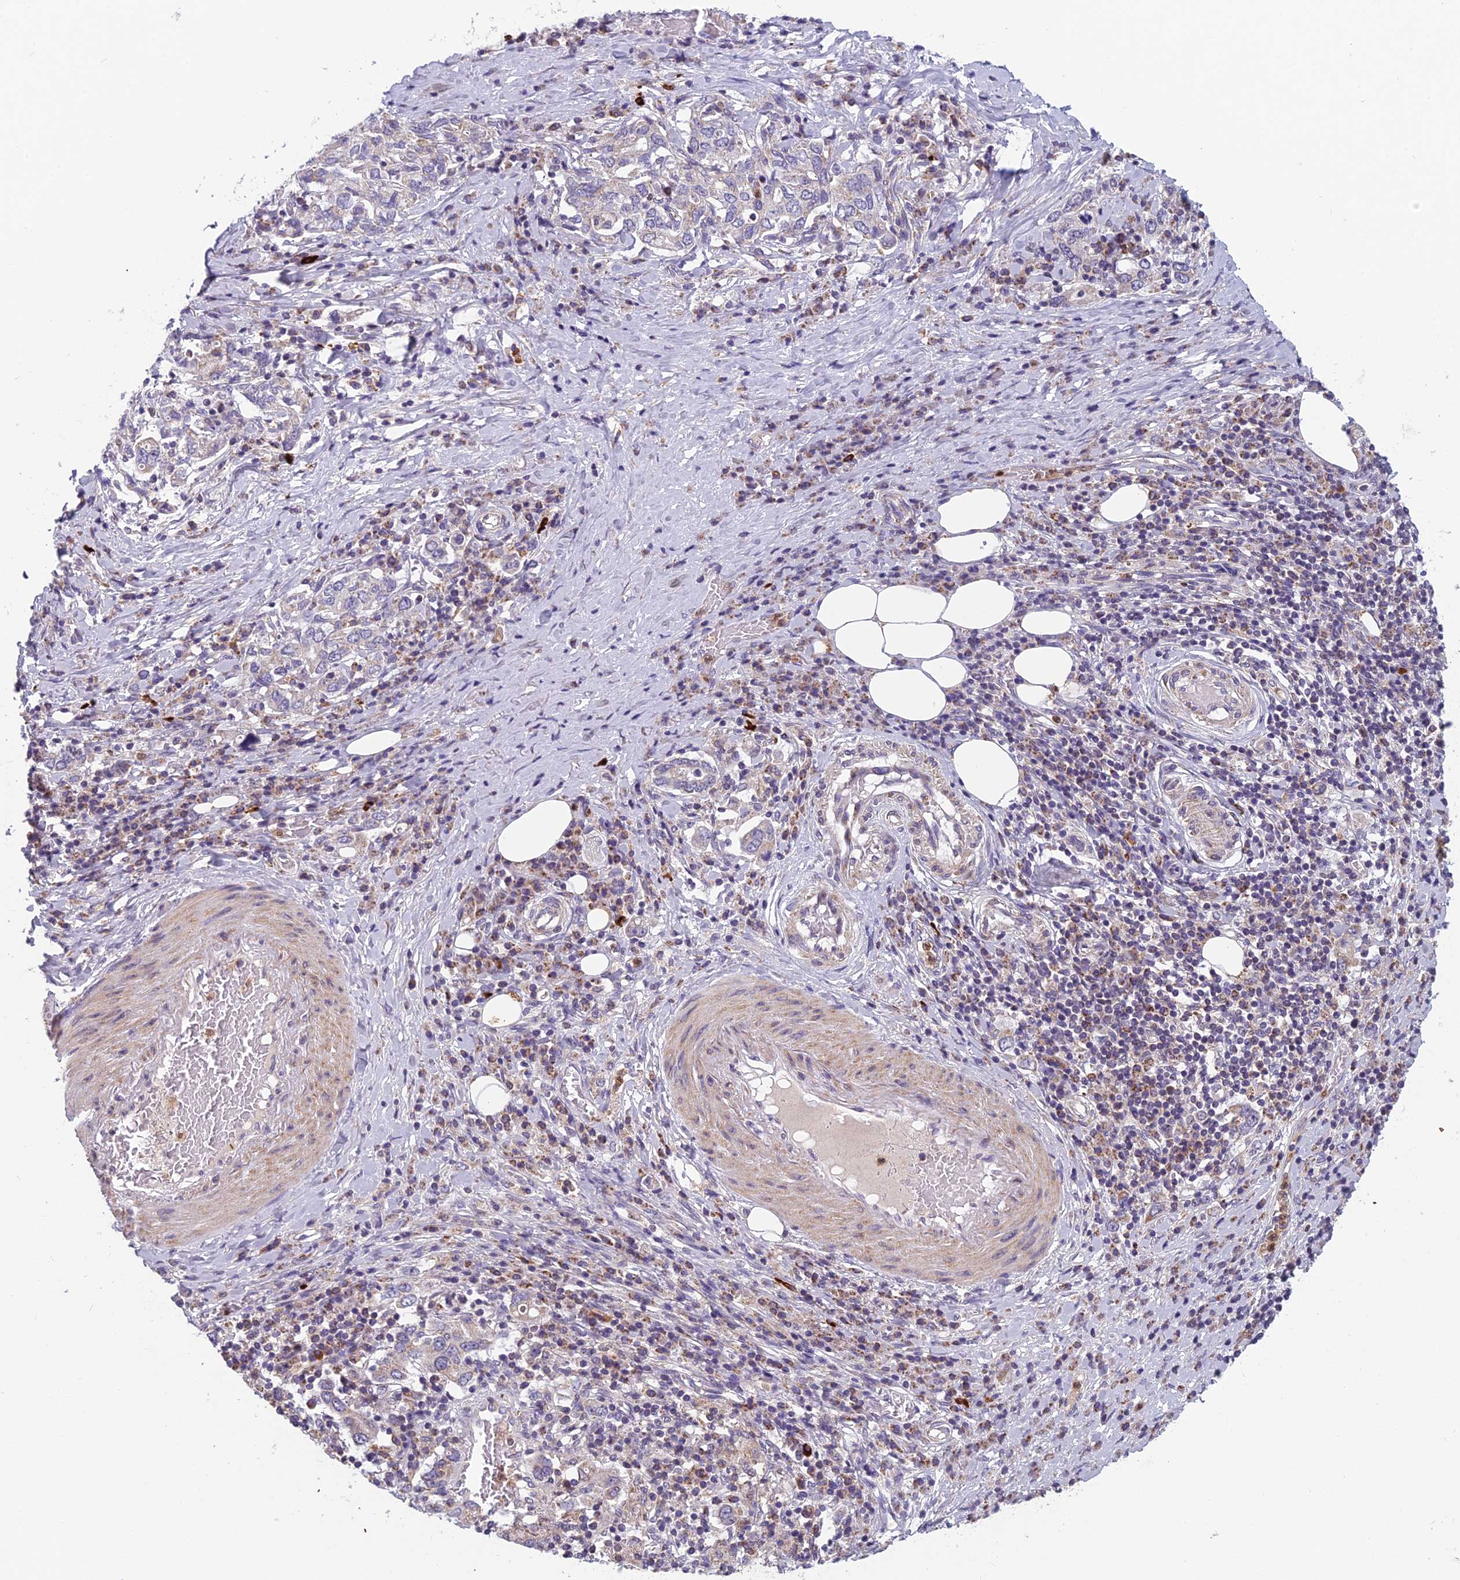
{"staining": {"intensity": "weak", "quantity": "<25%", "location": "cytoplasmic/membranous"}, "tissue": "stomach cancer", "cell_type": "Tumor cells", "image_type": "cancer", "snomed": [{"axis": "morphology", "description": "Adenocarcinoma, NOS"}, {"axis": "topography", "description": "Stomach, upper"}, {"axis": "topography", "description": "Stomach"}], "caption": "Immunohistochemistry of human adenocarcinoma (stomach) displays no staining in tumor cells. (Stains: DAB immunohistochemistry (IHC) with hematoxylin counter stain, Microscopy: brightfield microscopy at high magnification).", "gene": "ENSG00000188897", "patient": {"sex": "male", "age": 62}}